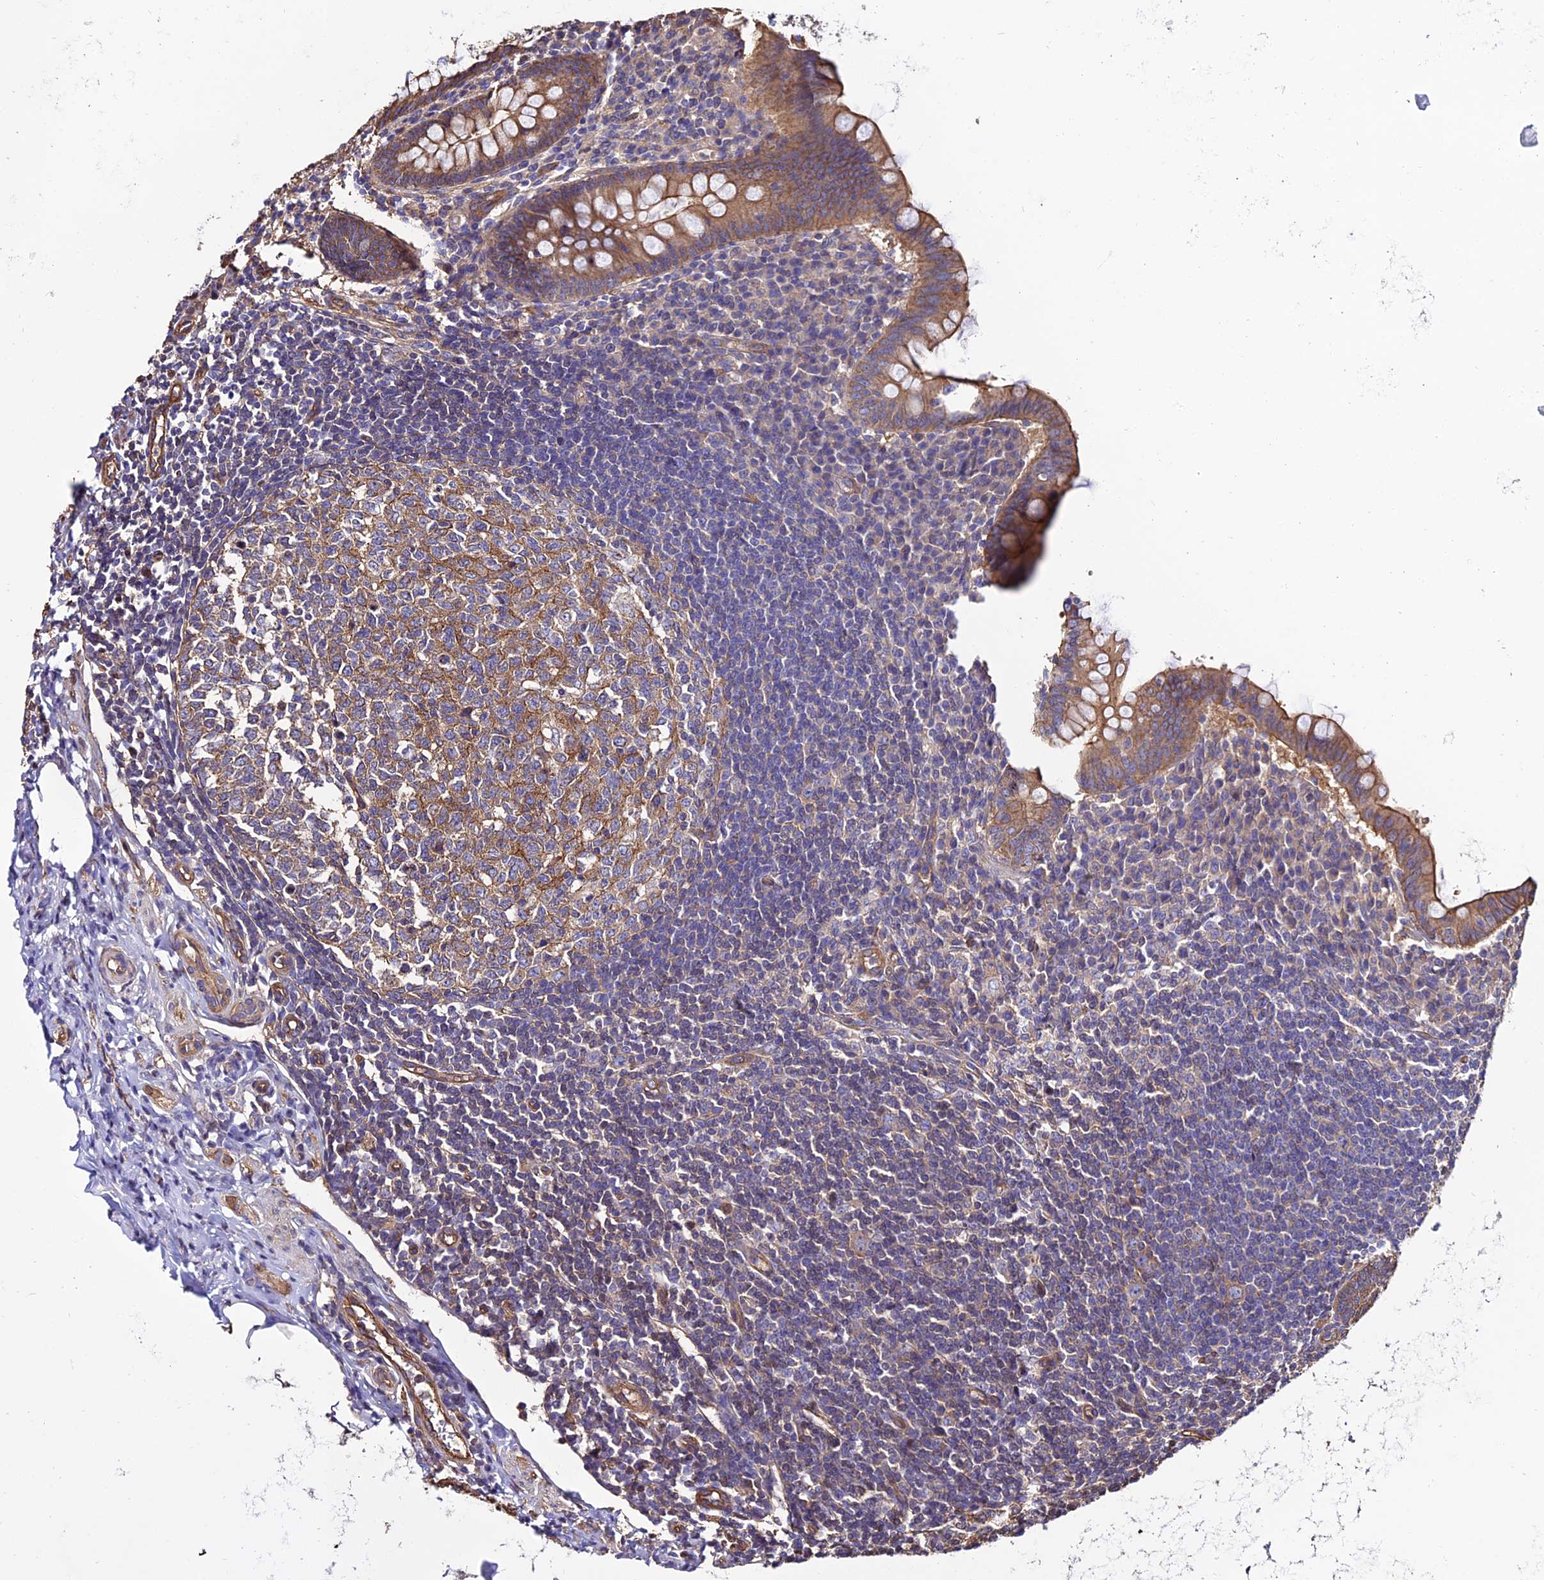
{"staining": {"intensity": "moderate", "quantity": ">75%", "location": "cytoplasmic/membranous"}, "tissue": "appendix", "cell_type": "Glandular cells", "image_type": "normal", "snomed": [{"axis": "morphology", "description": "Normal tissue, NOS"}, {"axis": "topography", "description": "Appendix"}], "caption": "This micrograph exhibits immunohistochemistry (IHC) staining of normal appendix, with medium moderate cytoplasmic/membranous staining in approximately >75% of glandular cells.", "gene": "CALM1", "patient": {"sex": "female", "age": 33}}